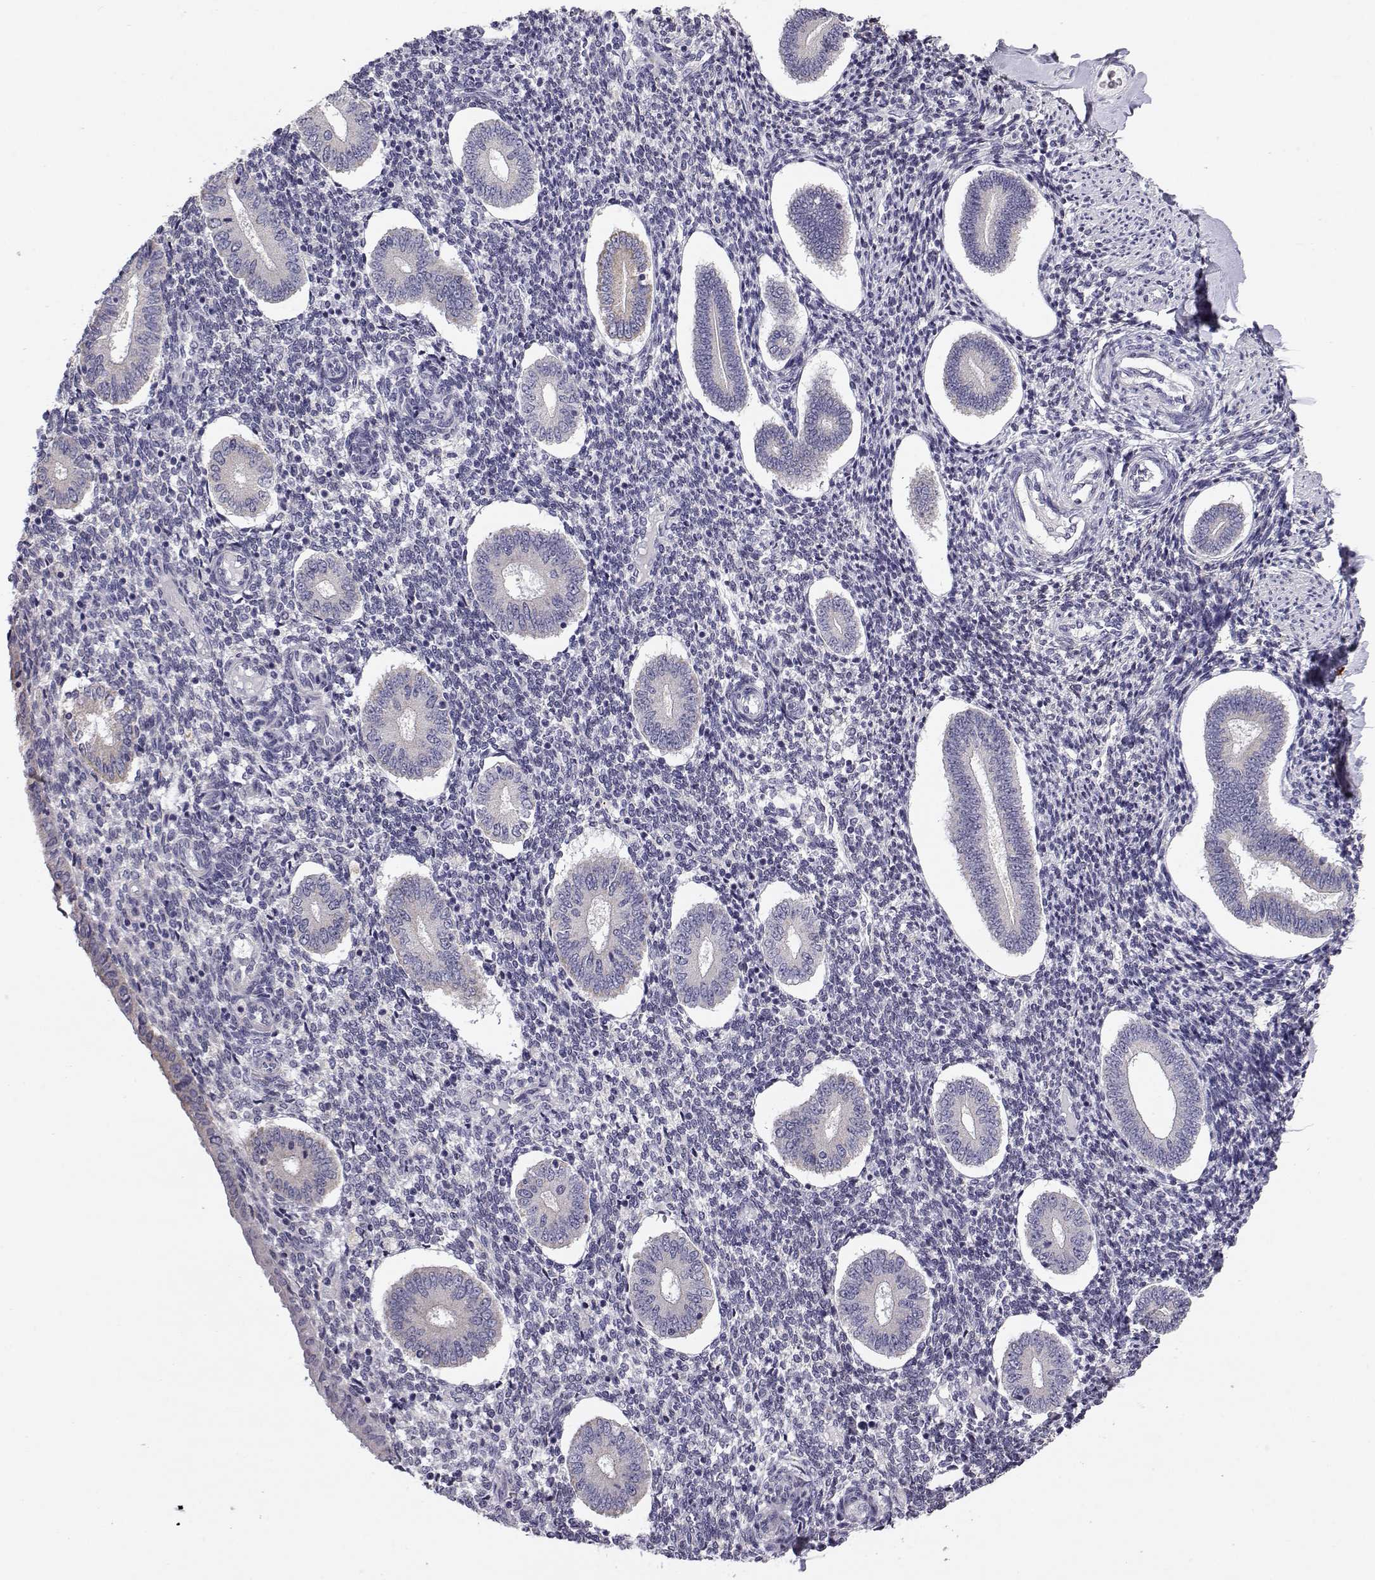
{"staining": {"intensity": "negative", "quantity": "none", "location": "none"}, "tissue": "endometrium", "cell_type": "Cells in endometrial stroma", "image_type": "normal", "snomed": [{"axis": "morphology", "description": "Normal tissue, NOS"}, {"axis": "topography", "description": "Endometrium"}], "caption": "Human endometrium stained for a protein using IHC demonstrates no expression in cells in endometrial stroma.", "gene": "KCNMB4", "patient": {"sex": "female", "age": 40}}